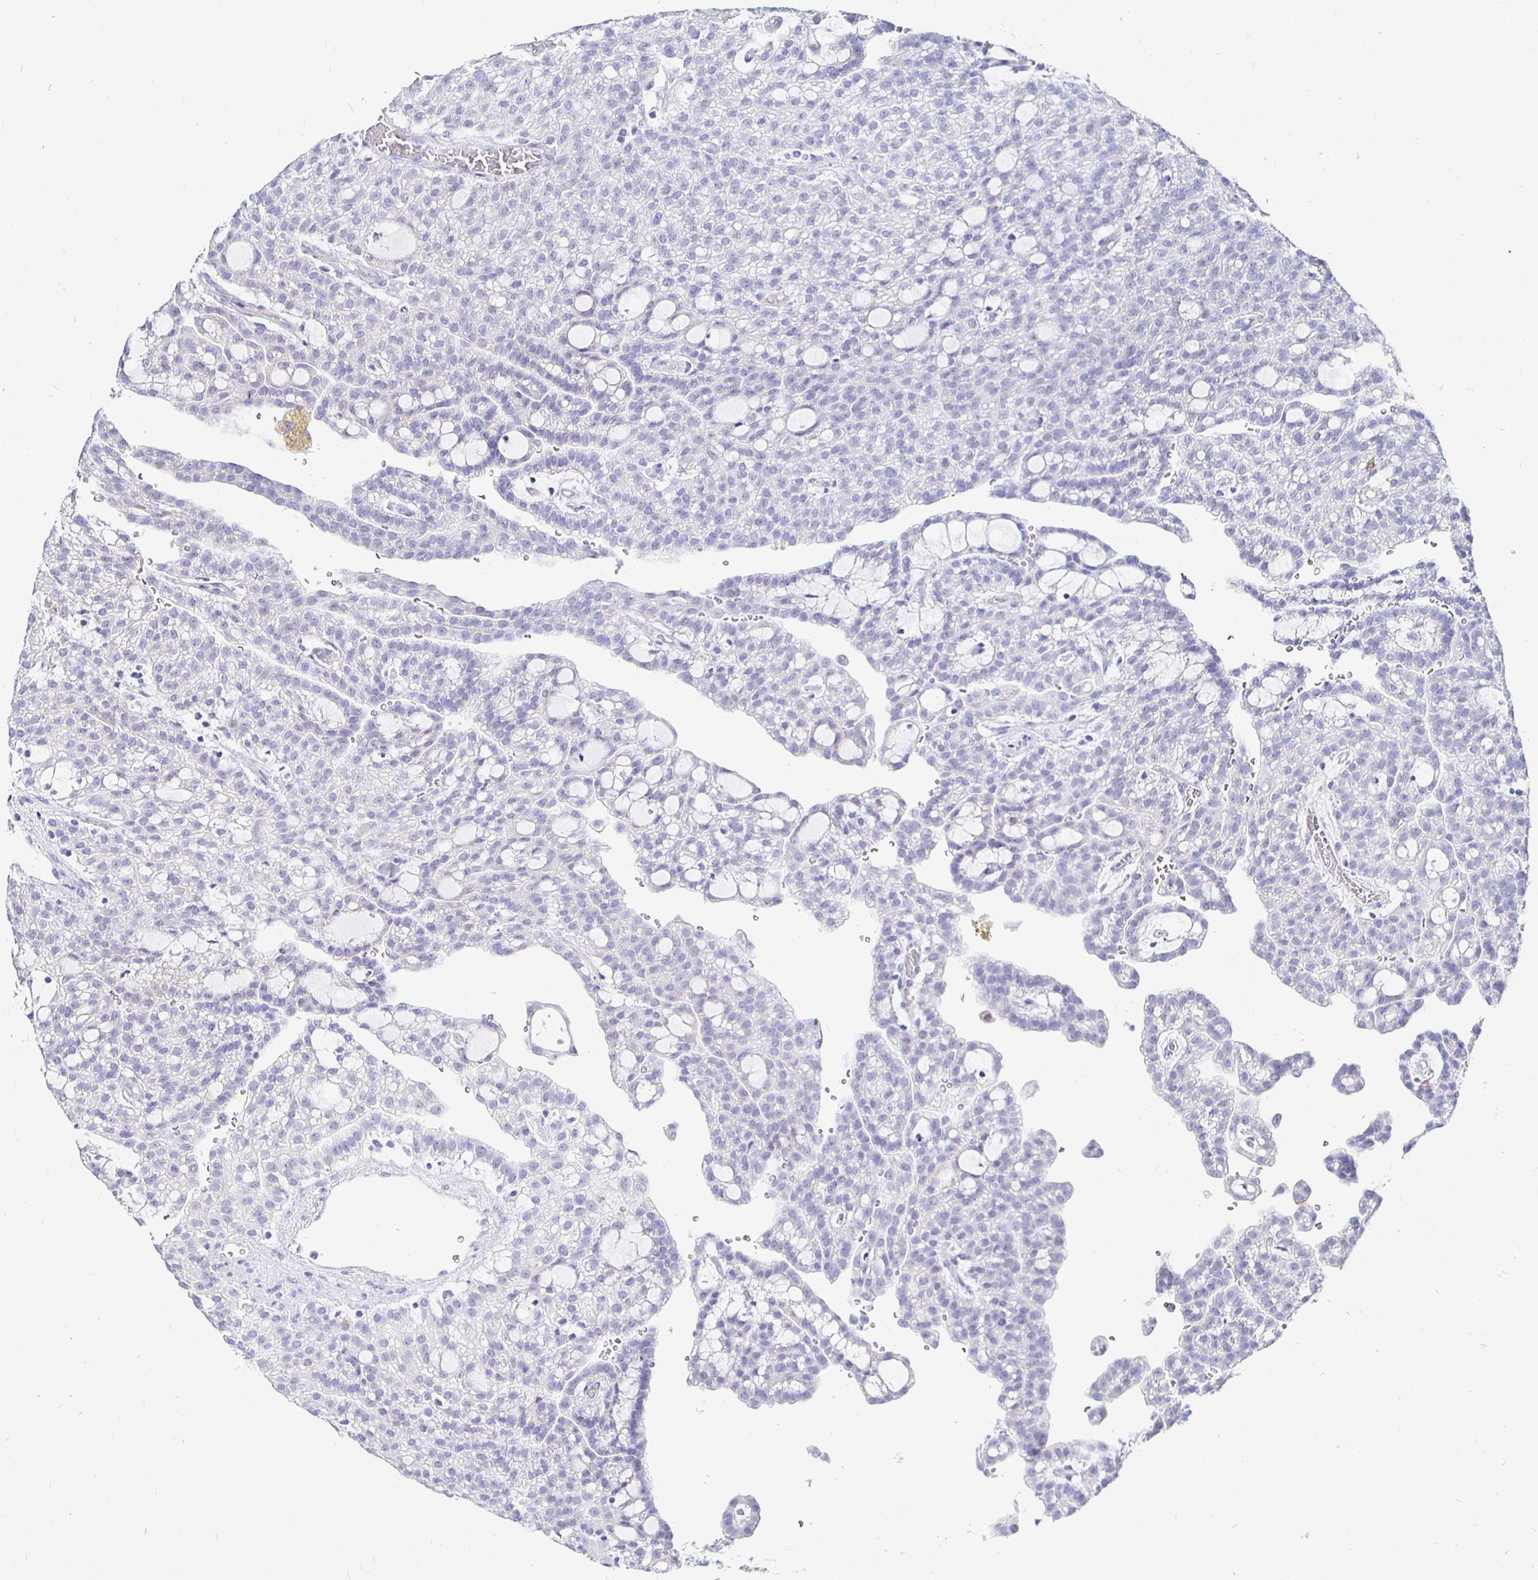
{"staining": {"intensity": "negative", "quantity": "none", "location": "none"}, "tissue": "renal cancer", "cell_type": "Tumor cells", "image_type": "cancer", "snomed": [{"axis": "morphology", "description": "Adenocarcinoma, NOS"}, {"axis": "topography", "description": "Kidney"}], "caption": "The image shows no significant positivity in tumor cells of renal cancer (adenocarcinoma).", "gene": "CR2", "patient": {"sex": "male", "age": 63}}